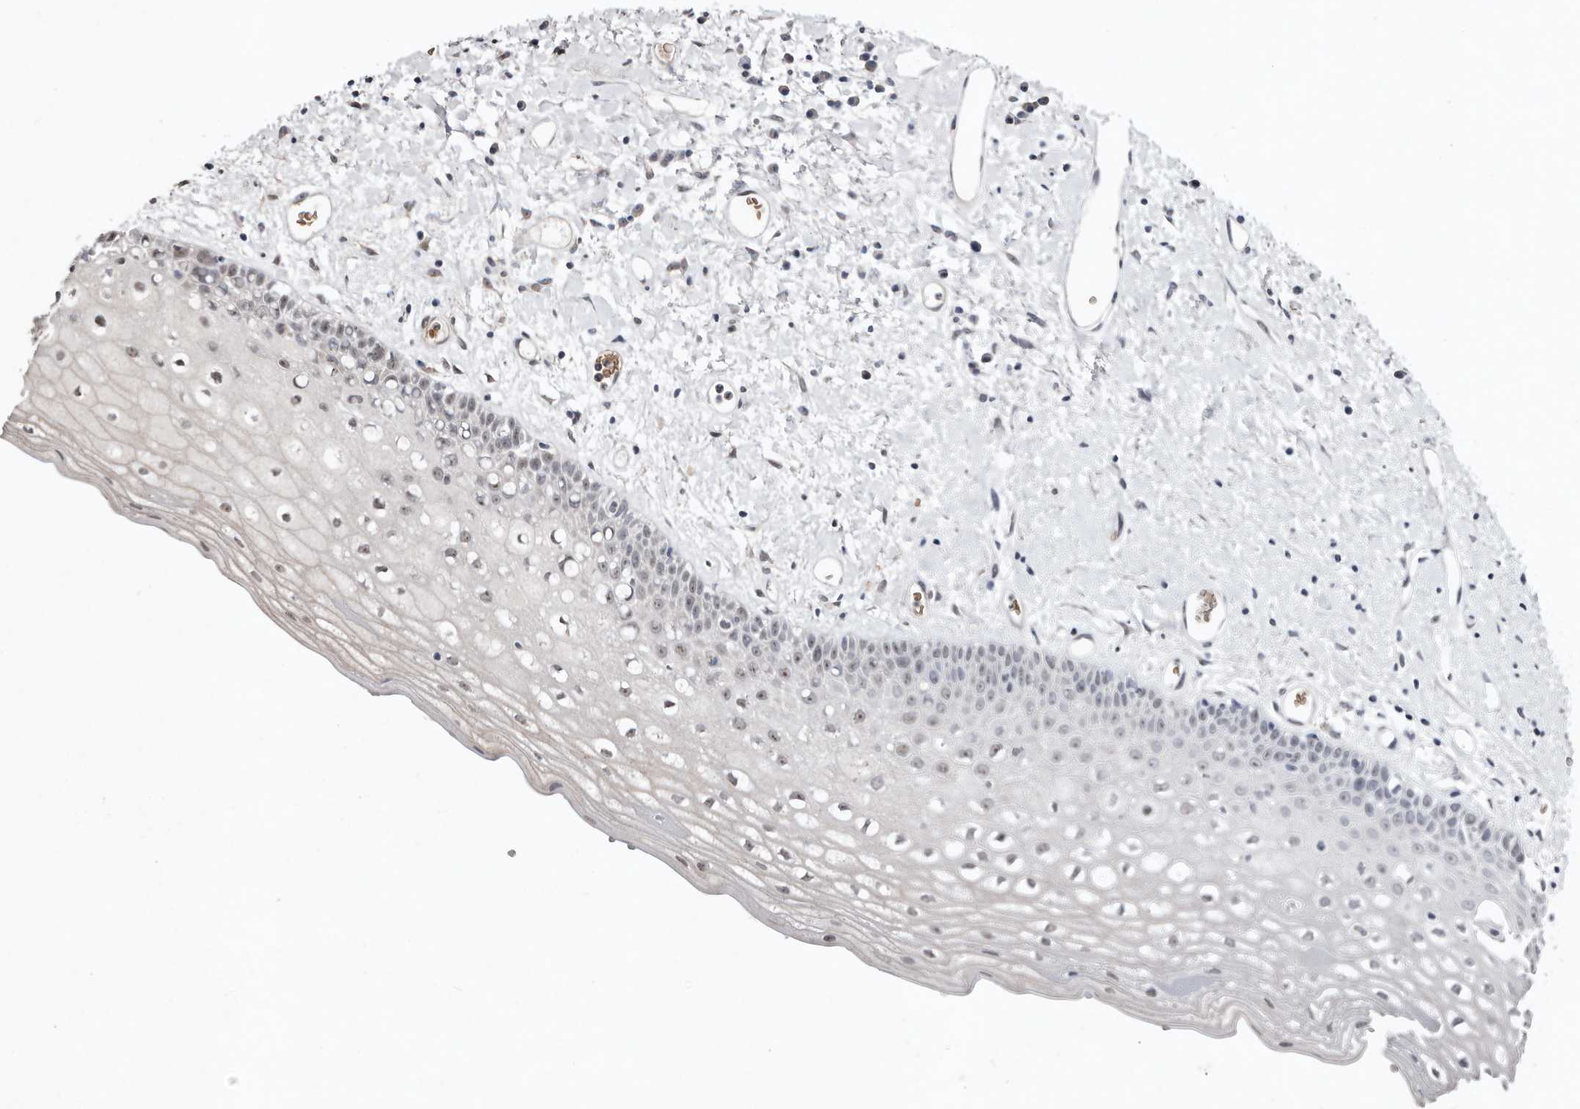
{"staining": {"intensity": "moderate", "quantity": "<25%", "location": "nuclear"}, "tissue": "oral mucosa", "cell_type": "Squamous epithelial cells", "image_type": "normal", "snomed": [{"axis": "morphology", "description": "Normal tissue, NOS"}, {"axis": "topography", "description": "Oral tissue"}], "caption": "Immunohistochemistry of normal human oral mucosa shows low levels of moderate nuclear positivity in approximately <25% of squamous epithelial cells. Nuclei are stained in blue.", "gene": "DIP2C", "patient": {"sex": "female", "age": 76}}